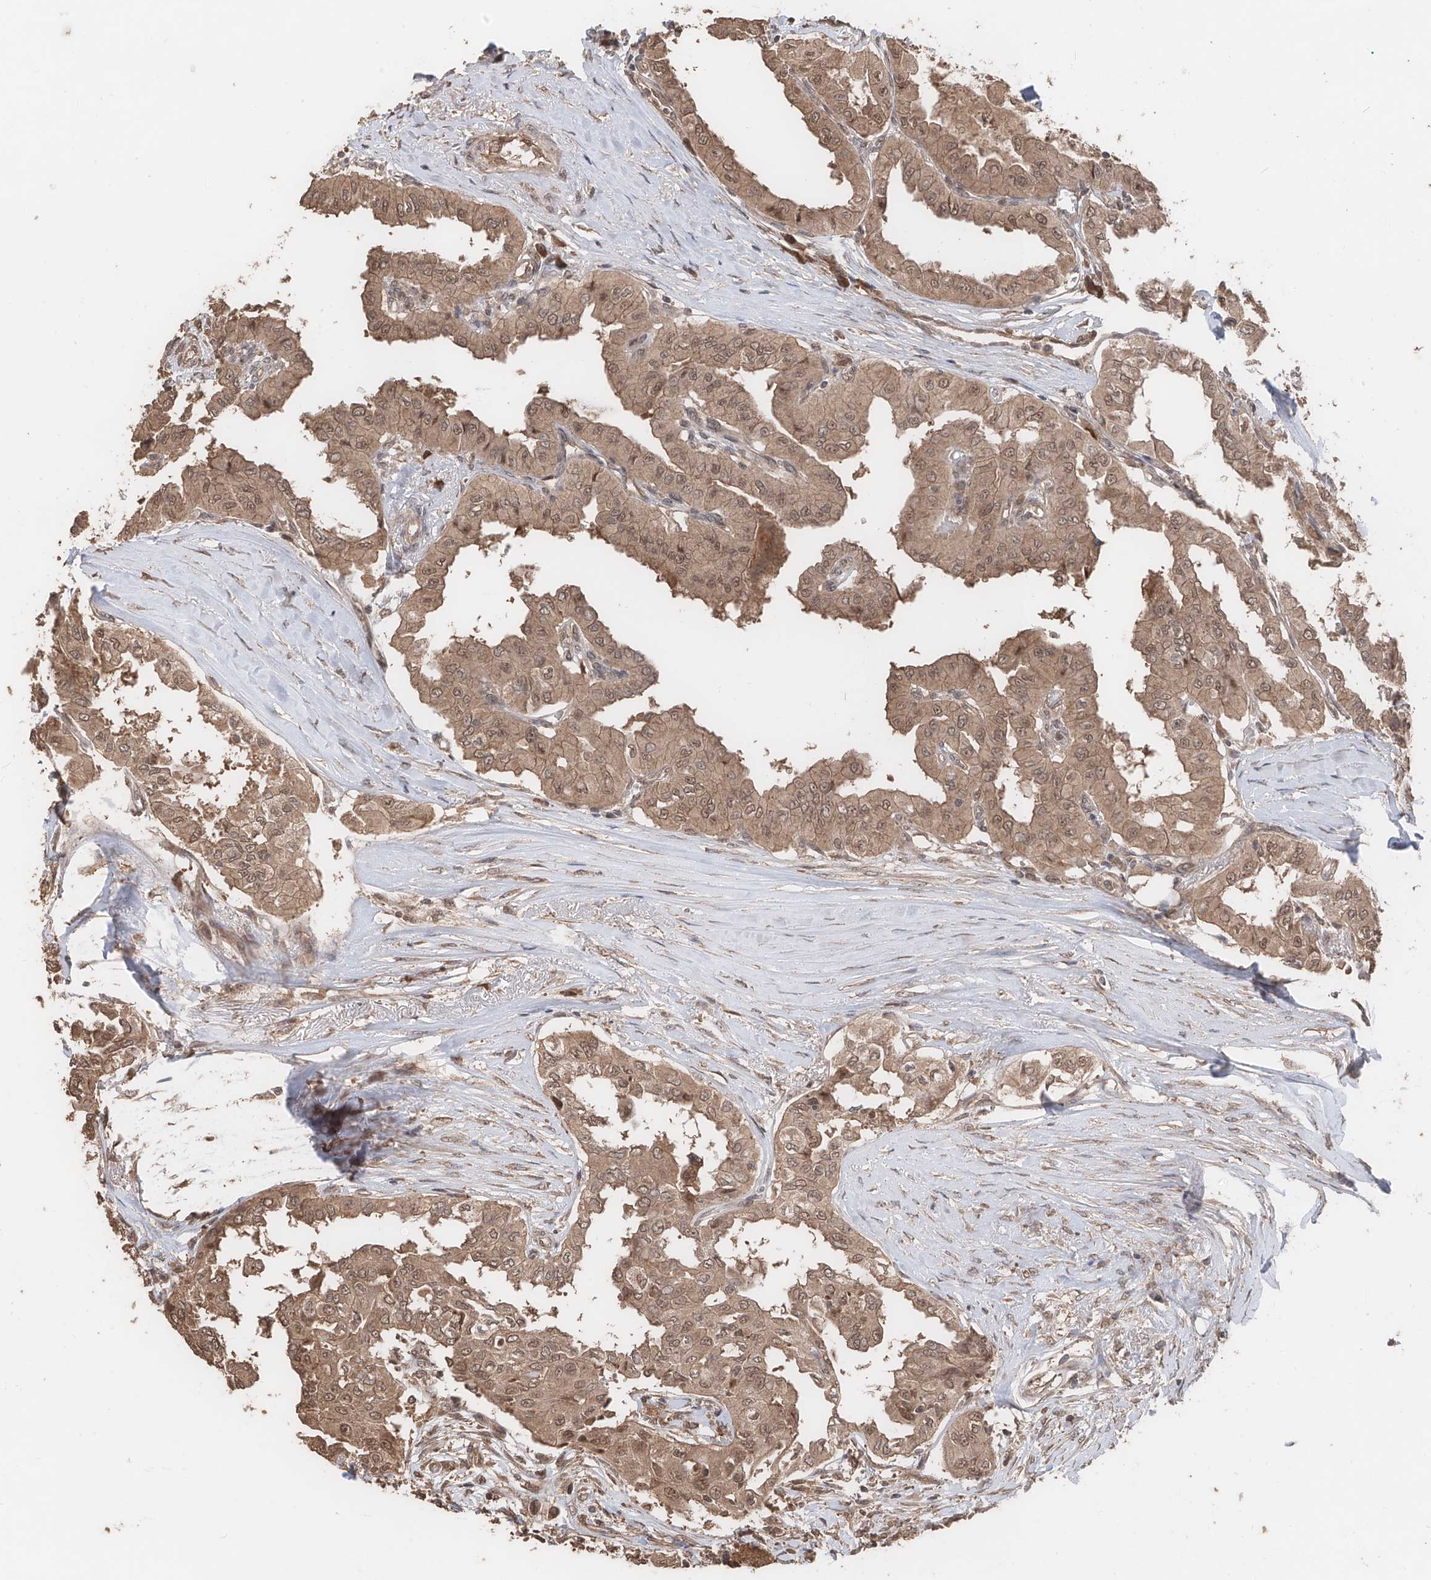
{"staining": {"intensity": "moderate", "quantity": ">75%", "location": "cytoplasmic/membranous,nuclear"}, "tissue": "thyroid cancer", "cell_type": "Tumor cells", "image_type": "cancer", "snomed": [{"axis": "morphology", "description": "Papillary adenocarcinoma, NOS"}, {"axis": "topography", "description": "Thyroid gland"}], "caption": "This image exhibits thyroid cancer (papillary adenocarcinoma) stained with IHC to label a protein in brown. The cytoplasmic/membranous and nuclear of tumor cells show moderate positivity for the protein. Nuclei are counter-stained blue.", "gene": "FAM135A", "patient": {"sex": "female", "age": 59}}